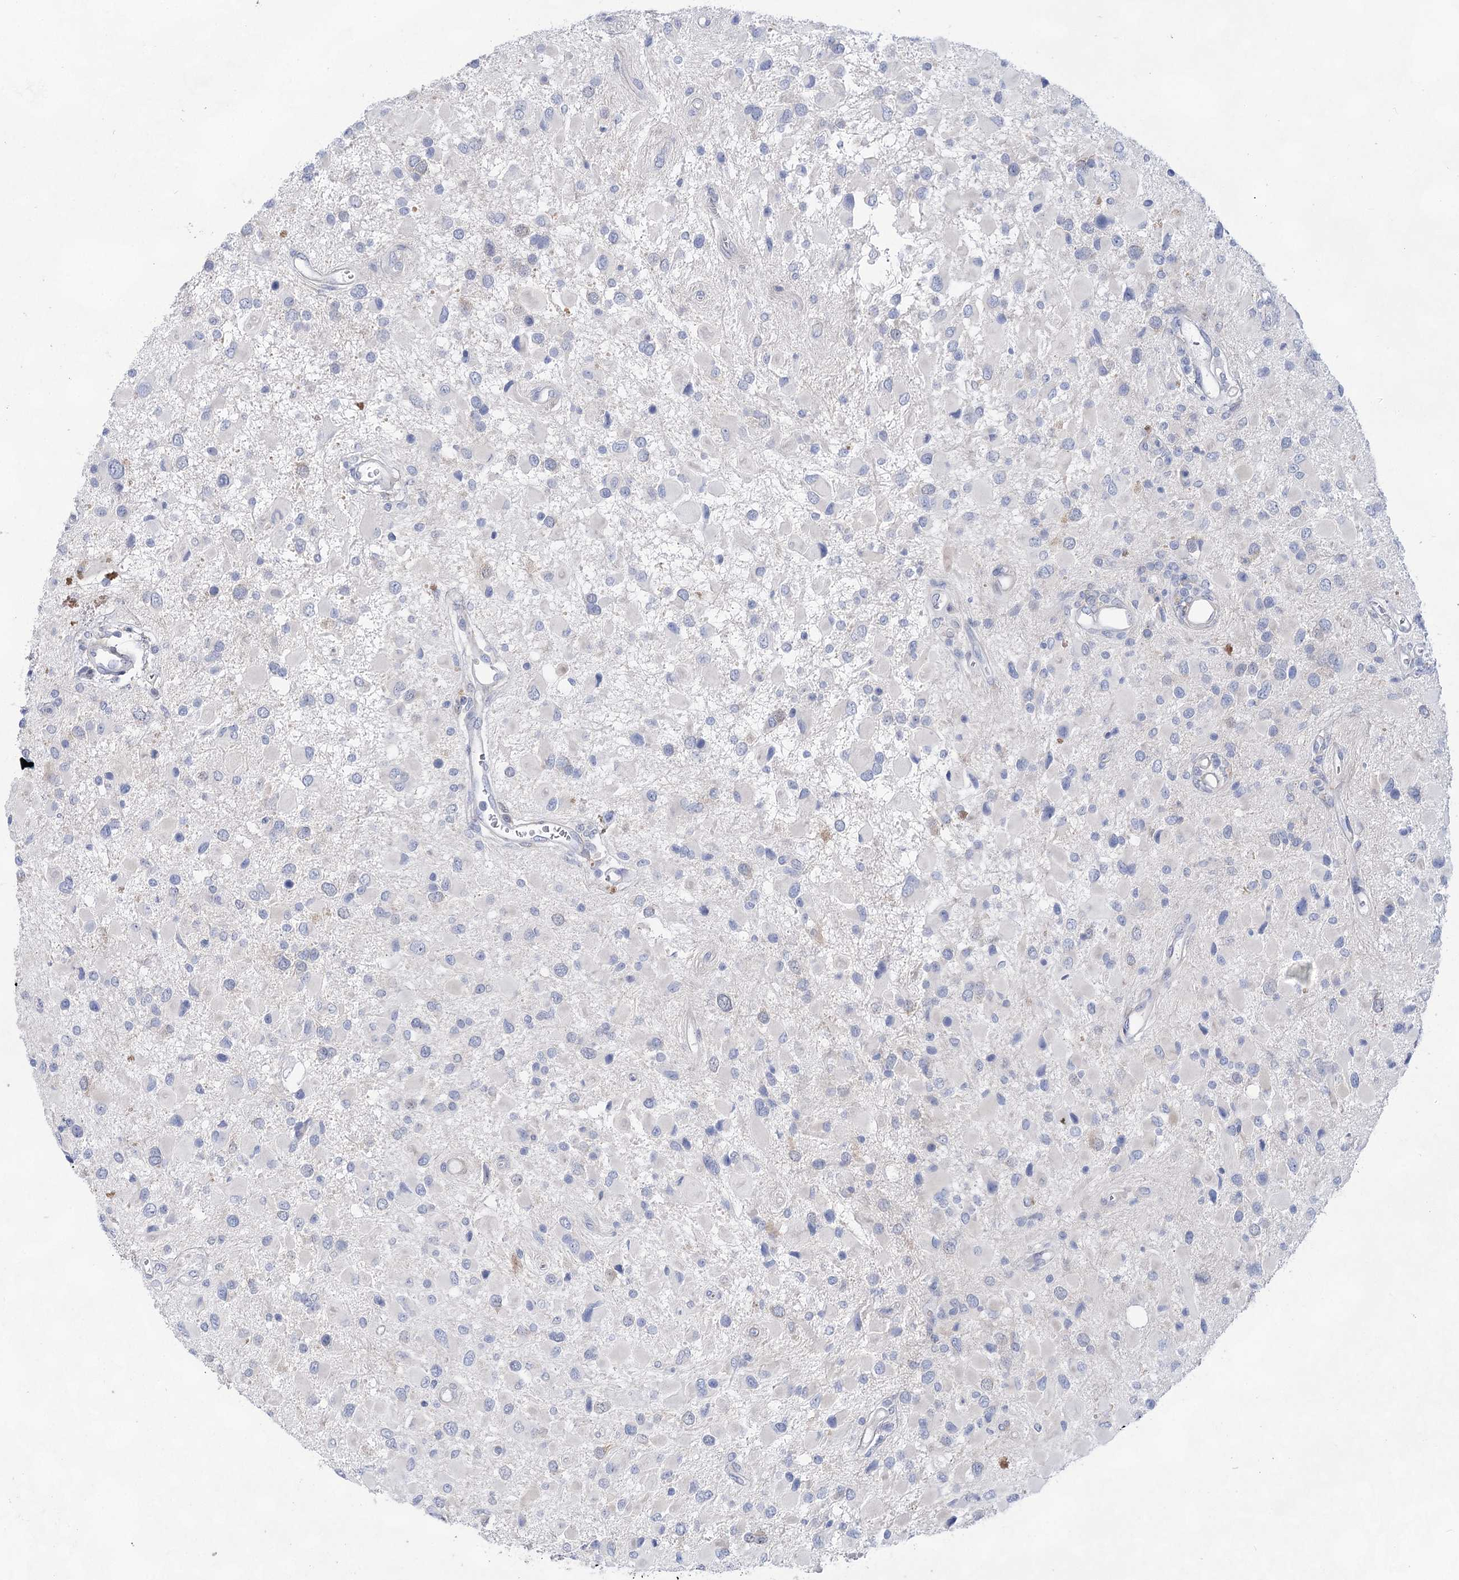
{"staining": {"intensity": "negative", "quantity": "none", "location": "none"}, "tissue": "glioma", "cell_type": "Tumor cells", "image_type": "cancer", "snomed": [{"axis": "morphology", "description": "Glioma, malignant, High grade"}, {"axis": "topography", "description": "Brain"}], "caption": "The photomicrograph demonstrates no staining of tumor cells in high-grade glioma (malignant).", "gene": "UGDH", "patient": {"sex": "male", "age": 53}}